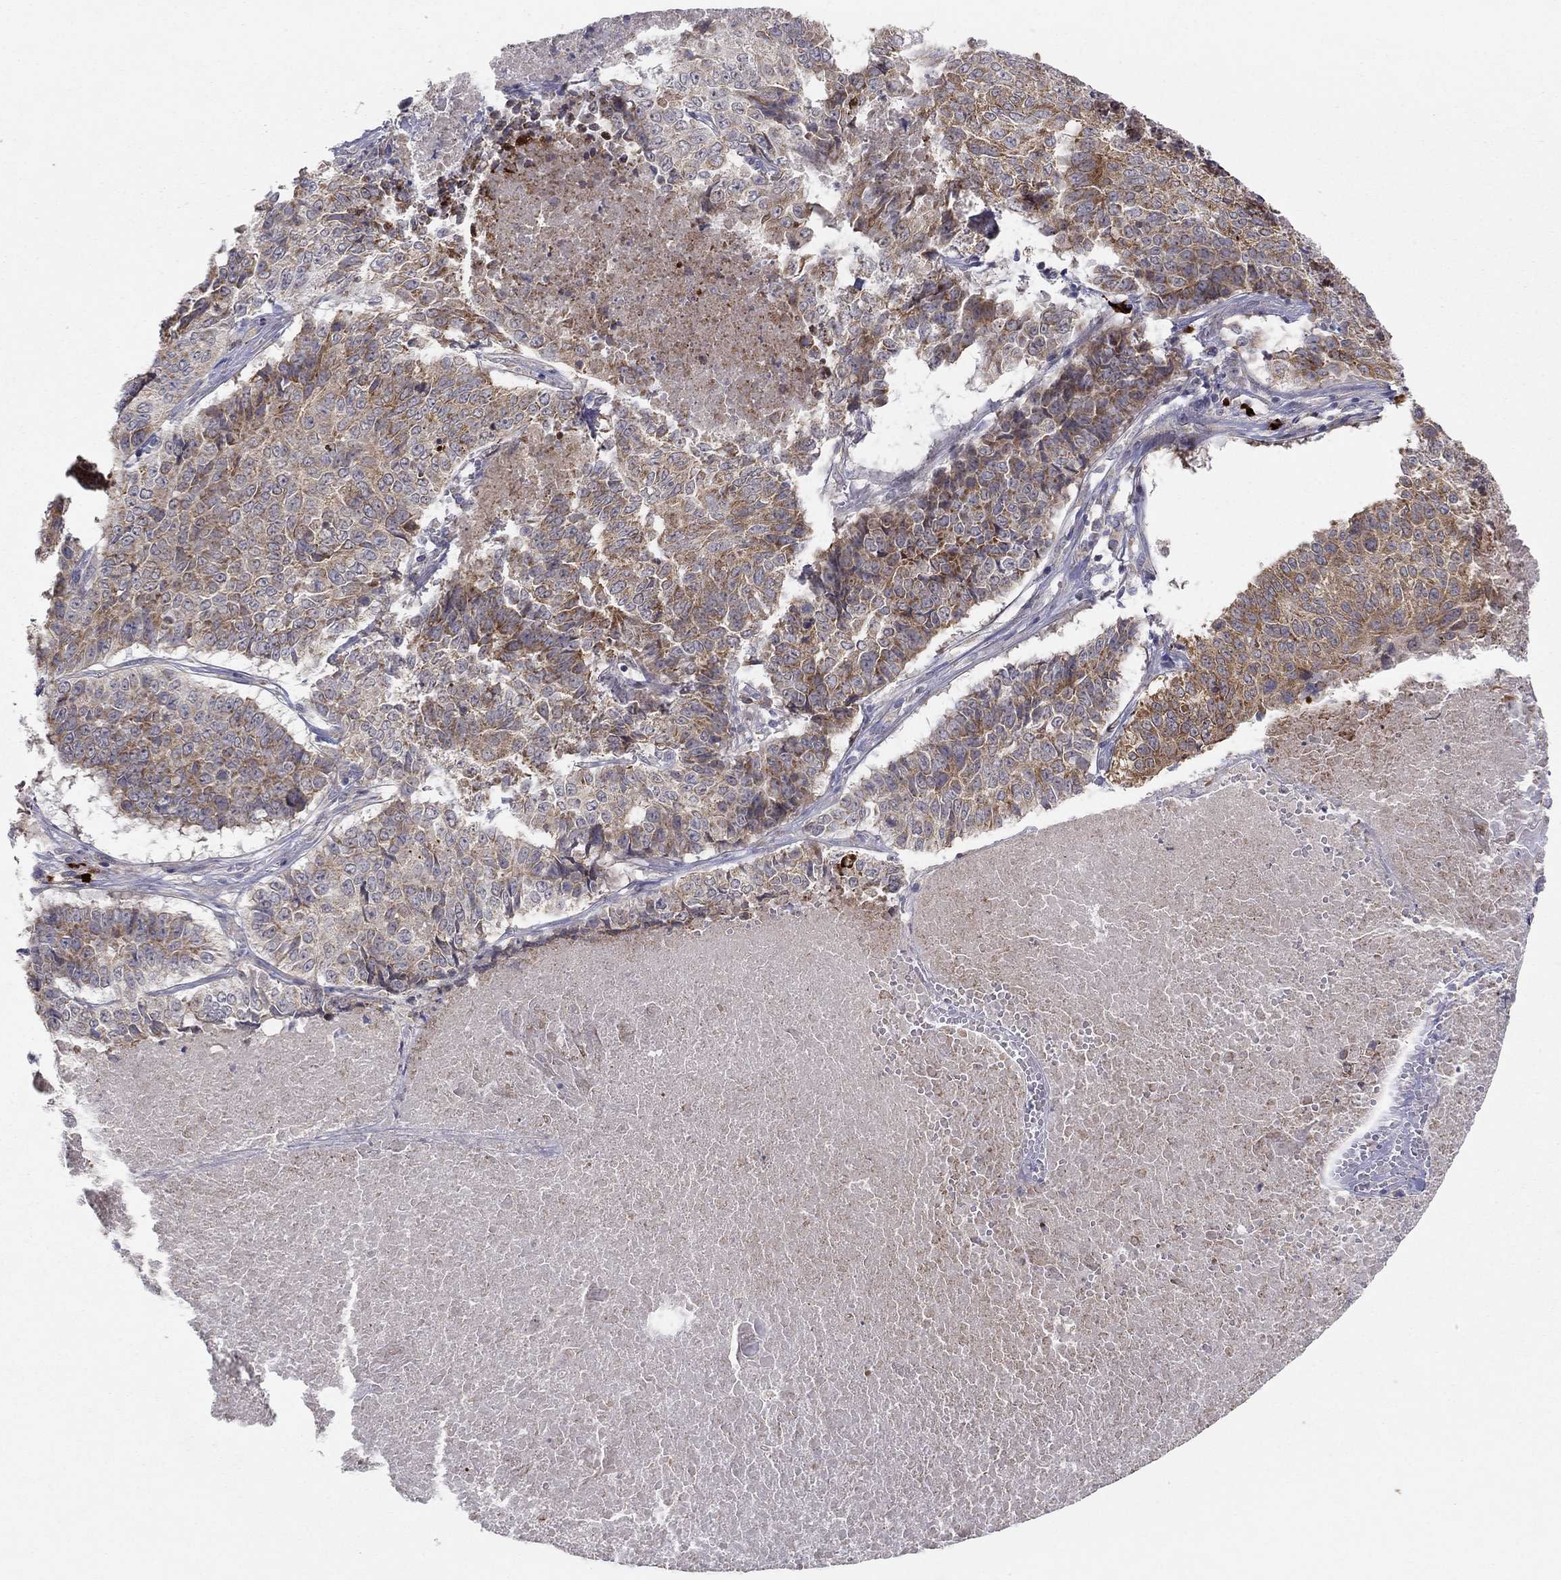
{"staining": {"intensity": "moderate", "quantity": "25%-75%", "location": "cytoplasmic/membranous"}, "tissue": "lung cancer", "cell_type": "Tumor cells", "image_type": "cancer", "snomed": [{"axis": "morphology", "description": "Squamous cell carcinoma, NOS"}, {"axis": "topography", "description": "Lung"}], "caption": "High-power microscopy captured an IHC histopathology image of squamous cell carcinoma (lung), revealing moderate cytoplasmic/membranous staining in about 25%-75% of tumor cells.", "gene": "CRACDL", "patient": {"sex": "male", "age": 64}}